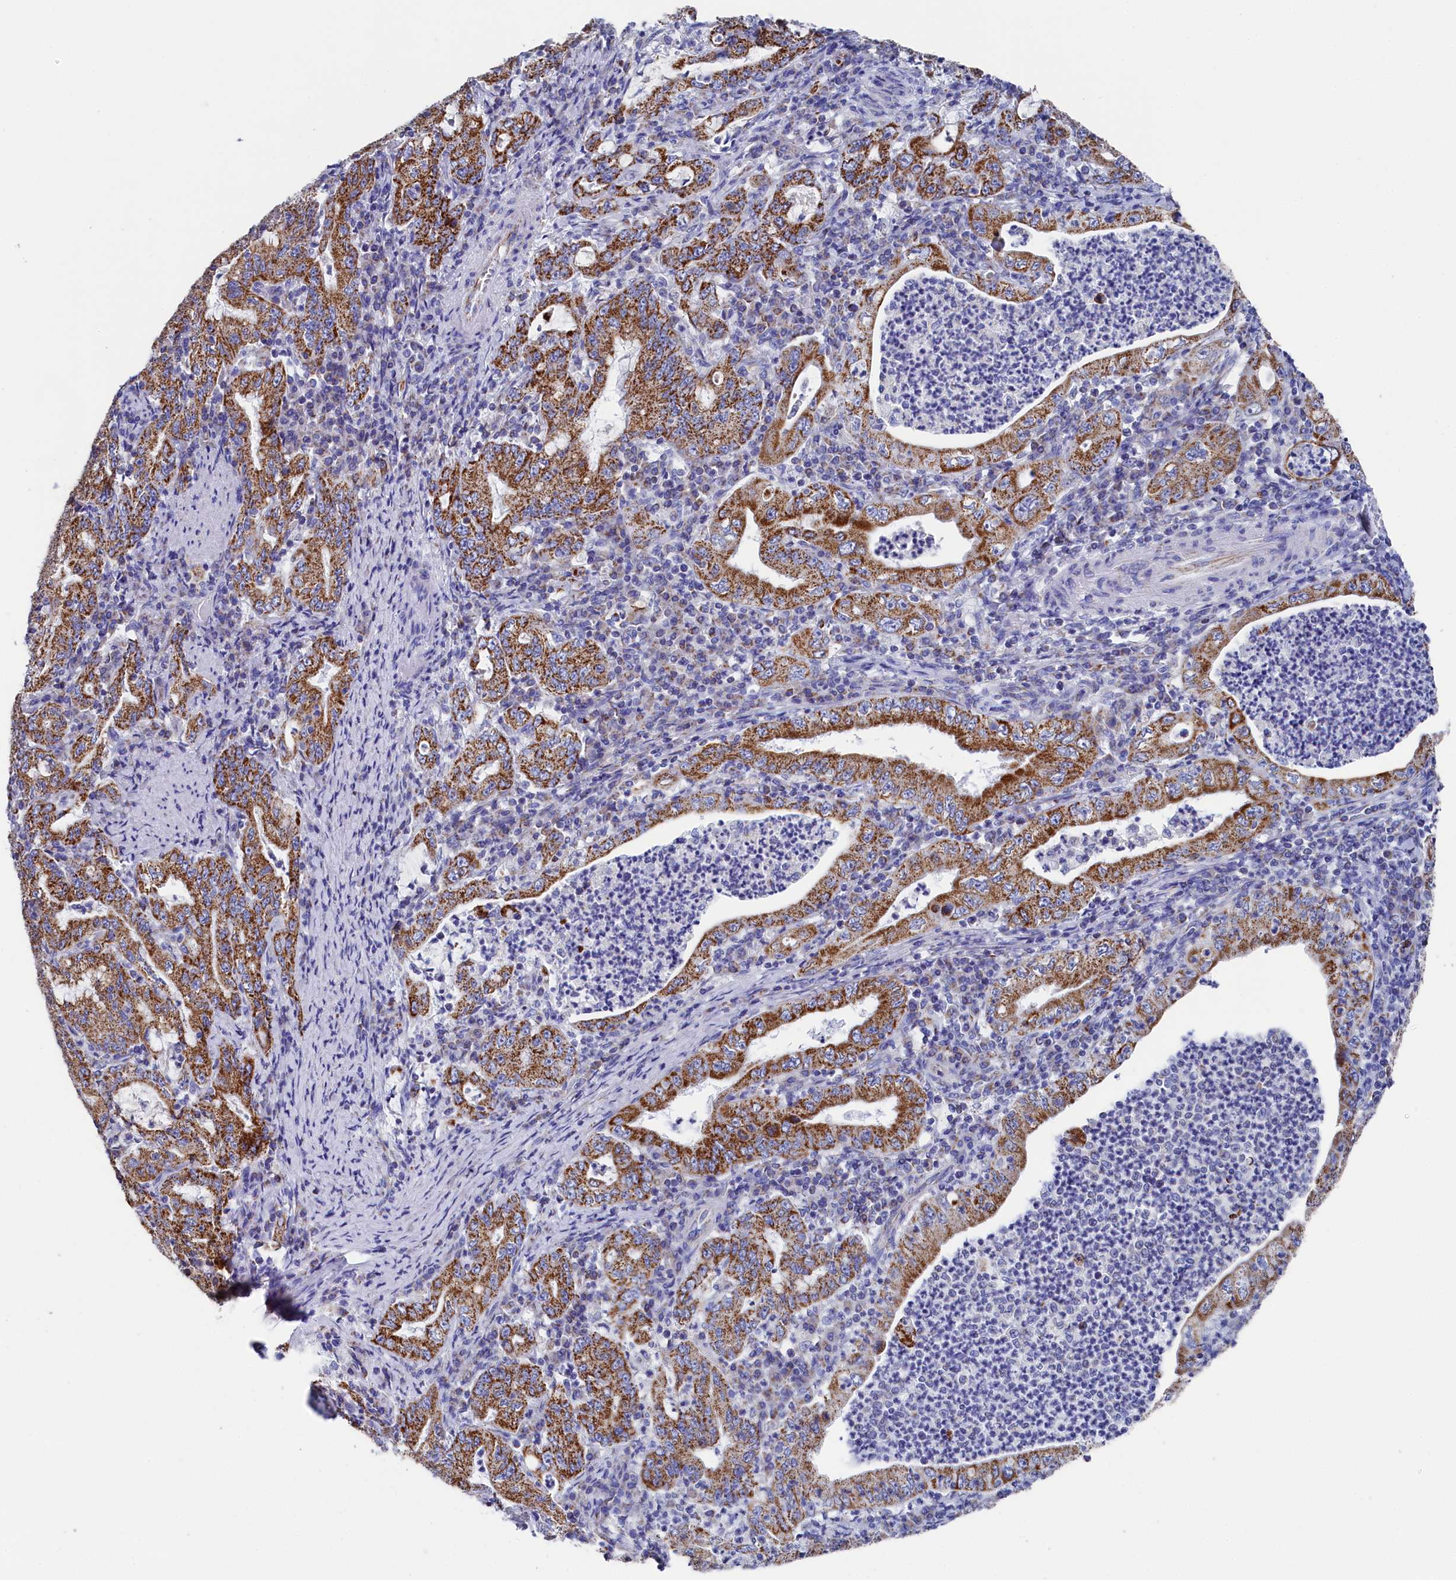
{"staining": {"intensity": "moderate", "quantity": ">75%", "location": "cytoplasmic/membranous"}, "tissue": "stomach cancer", "cell_type": "Tumor cells", "image_type": "cancer", "snomed": [{"axis": "morphology", "description": "Normal tissue, NOS"}, {"axis": "morphology", "description": "Adenocarcinoma, NOS"}, {"axis": "topography", "description": "Esophagus"}, {"axis": "topography", "description": "Stomach, upper"}, {"axis": "topography", "description": "Peripheral nerve tissue"}], "caption": "Protein analysis of stomach adenocarcinoma tissue exhibits moderate cytoplasmic/membranous positivity in about >75% of tumor cells.", "gene": "MMAB", "patient": {"sex": "male", "age": 62}}